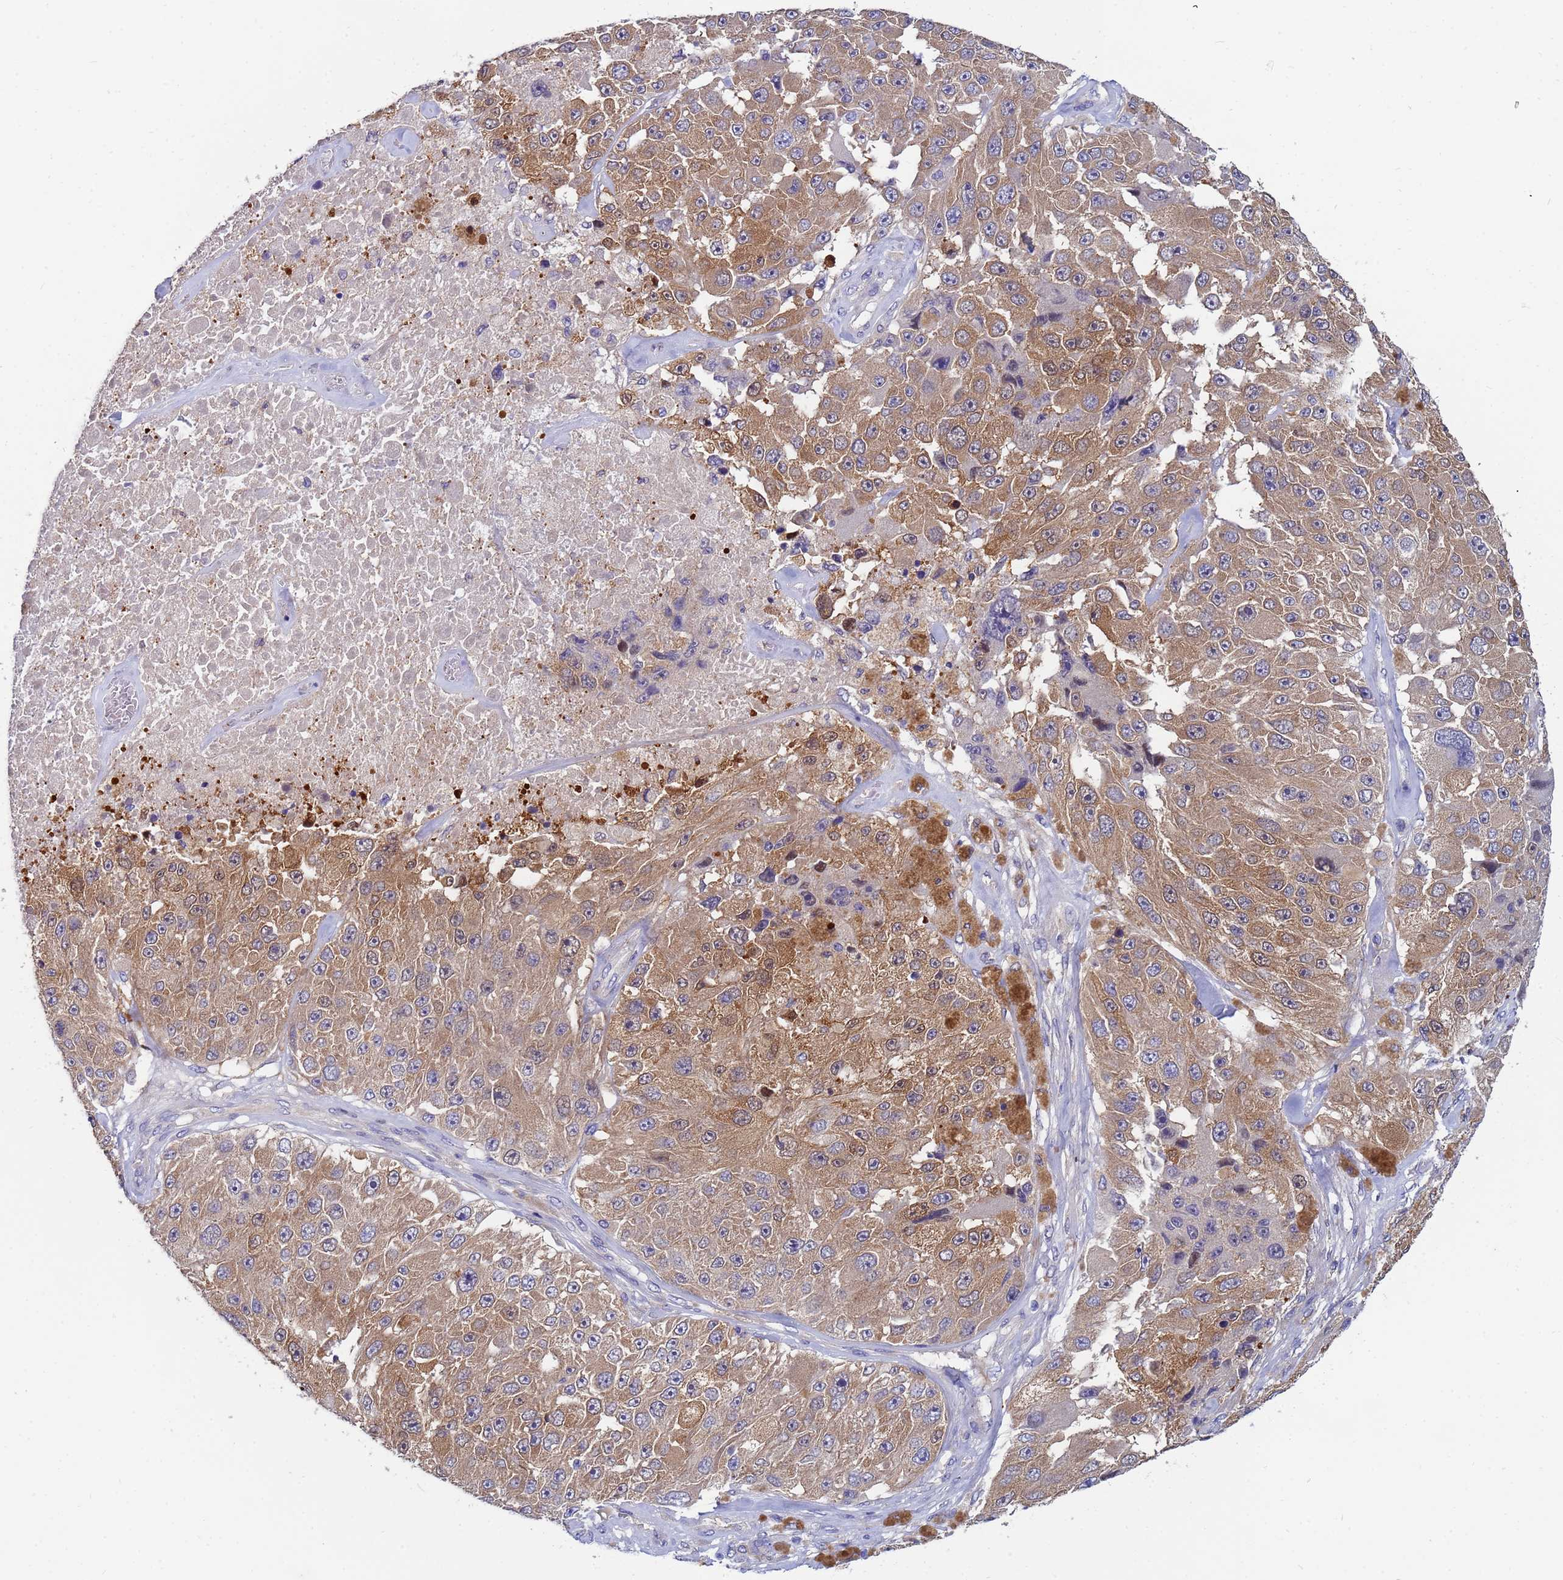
{"staining": {"intensity": "moderate", "quantity": ">75%", "location": "cytoplasmic/membranous"}, "tissue": "melanoma", "cell_type": "Tumor cells", "image_type": "cancer", "snomed": [{"axis": "morphology", "description": "Malignant melanoma, Metastatic site"}, {"axis": "topography", "description": "Lymph node"}], "caption": "Protein expression analysis of human malignant melanoma (metastatic site) reveals moderate cytoplasmic/membranous positivity in approximately >75% of tumor cells. The staining is performed using DAB brown chromogen to label protein expression. The nuclei are counter-stained blue using hematoxylin.", "gene": "TTLL11", "patient": {"sex": "male", "age": 62}}